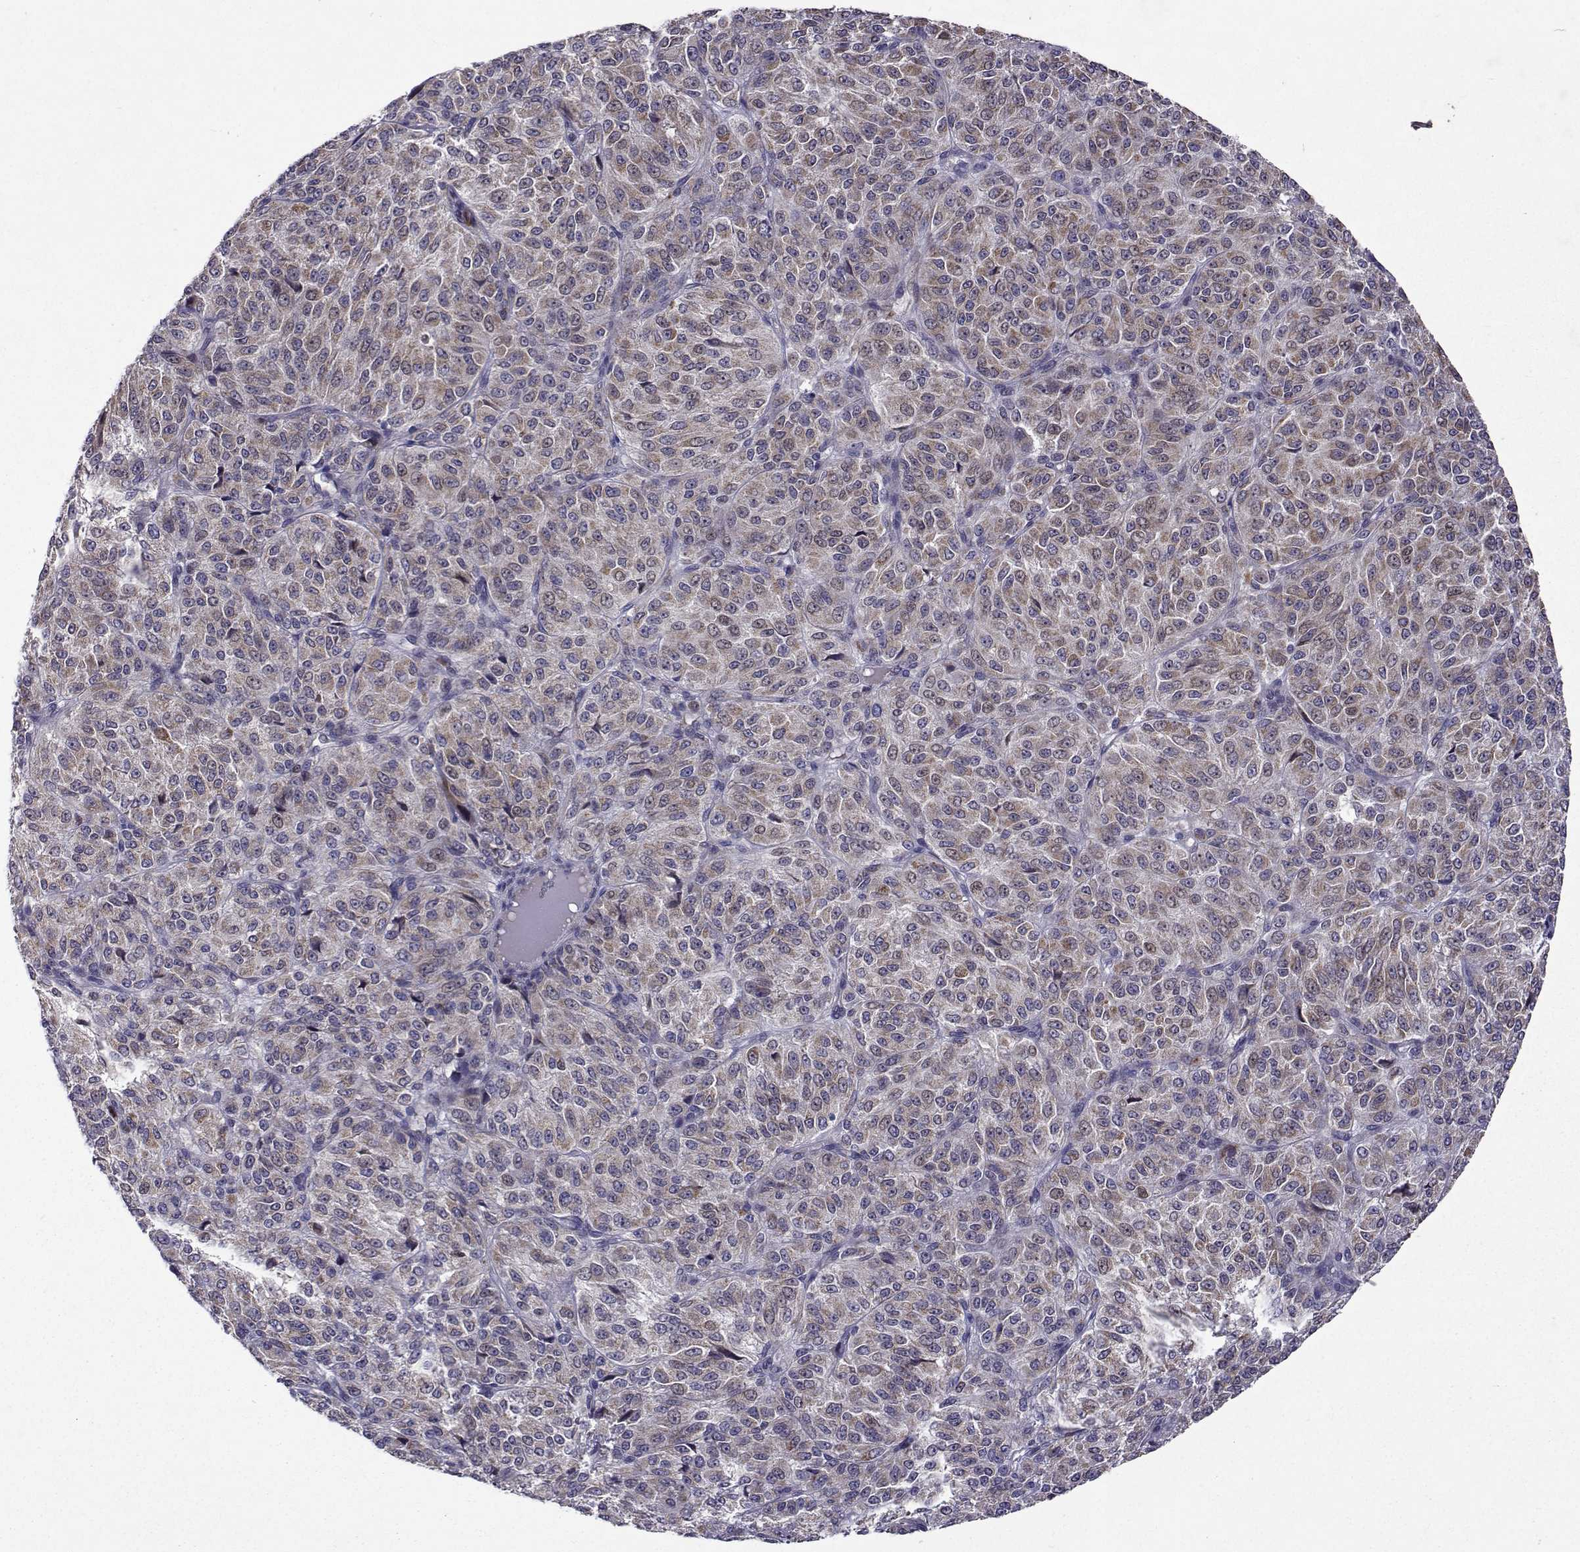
{"staining": {"intensity": "weak", "quantity": ">75%", "location": "cytoplasmic/membranous"}, "tissue": "melanoma", "cell_type": "Tumor cells", "image_type": "cancer", "snomed": [{"axis": "morphology", "description": "Malignant melanoma, Metastatic site"}, {"axis": "topography", "description": "Brain"}], "caption": "Tumor cells demonstrate weak cytoplasmic/membranous expression in approximately >75% of cells in melanoma. (Brightfield microscopy of DAB IHC at high magnification).", "gene": "TARBP2", "patient": {"sex": "female", "age": 56}}